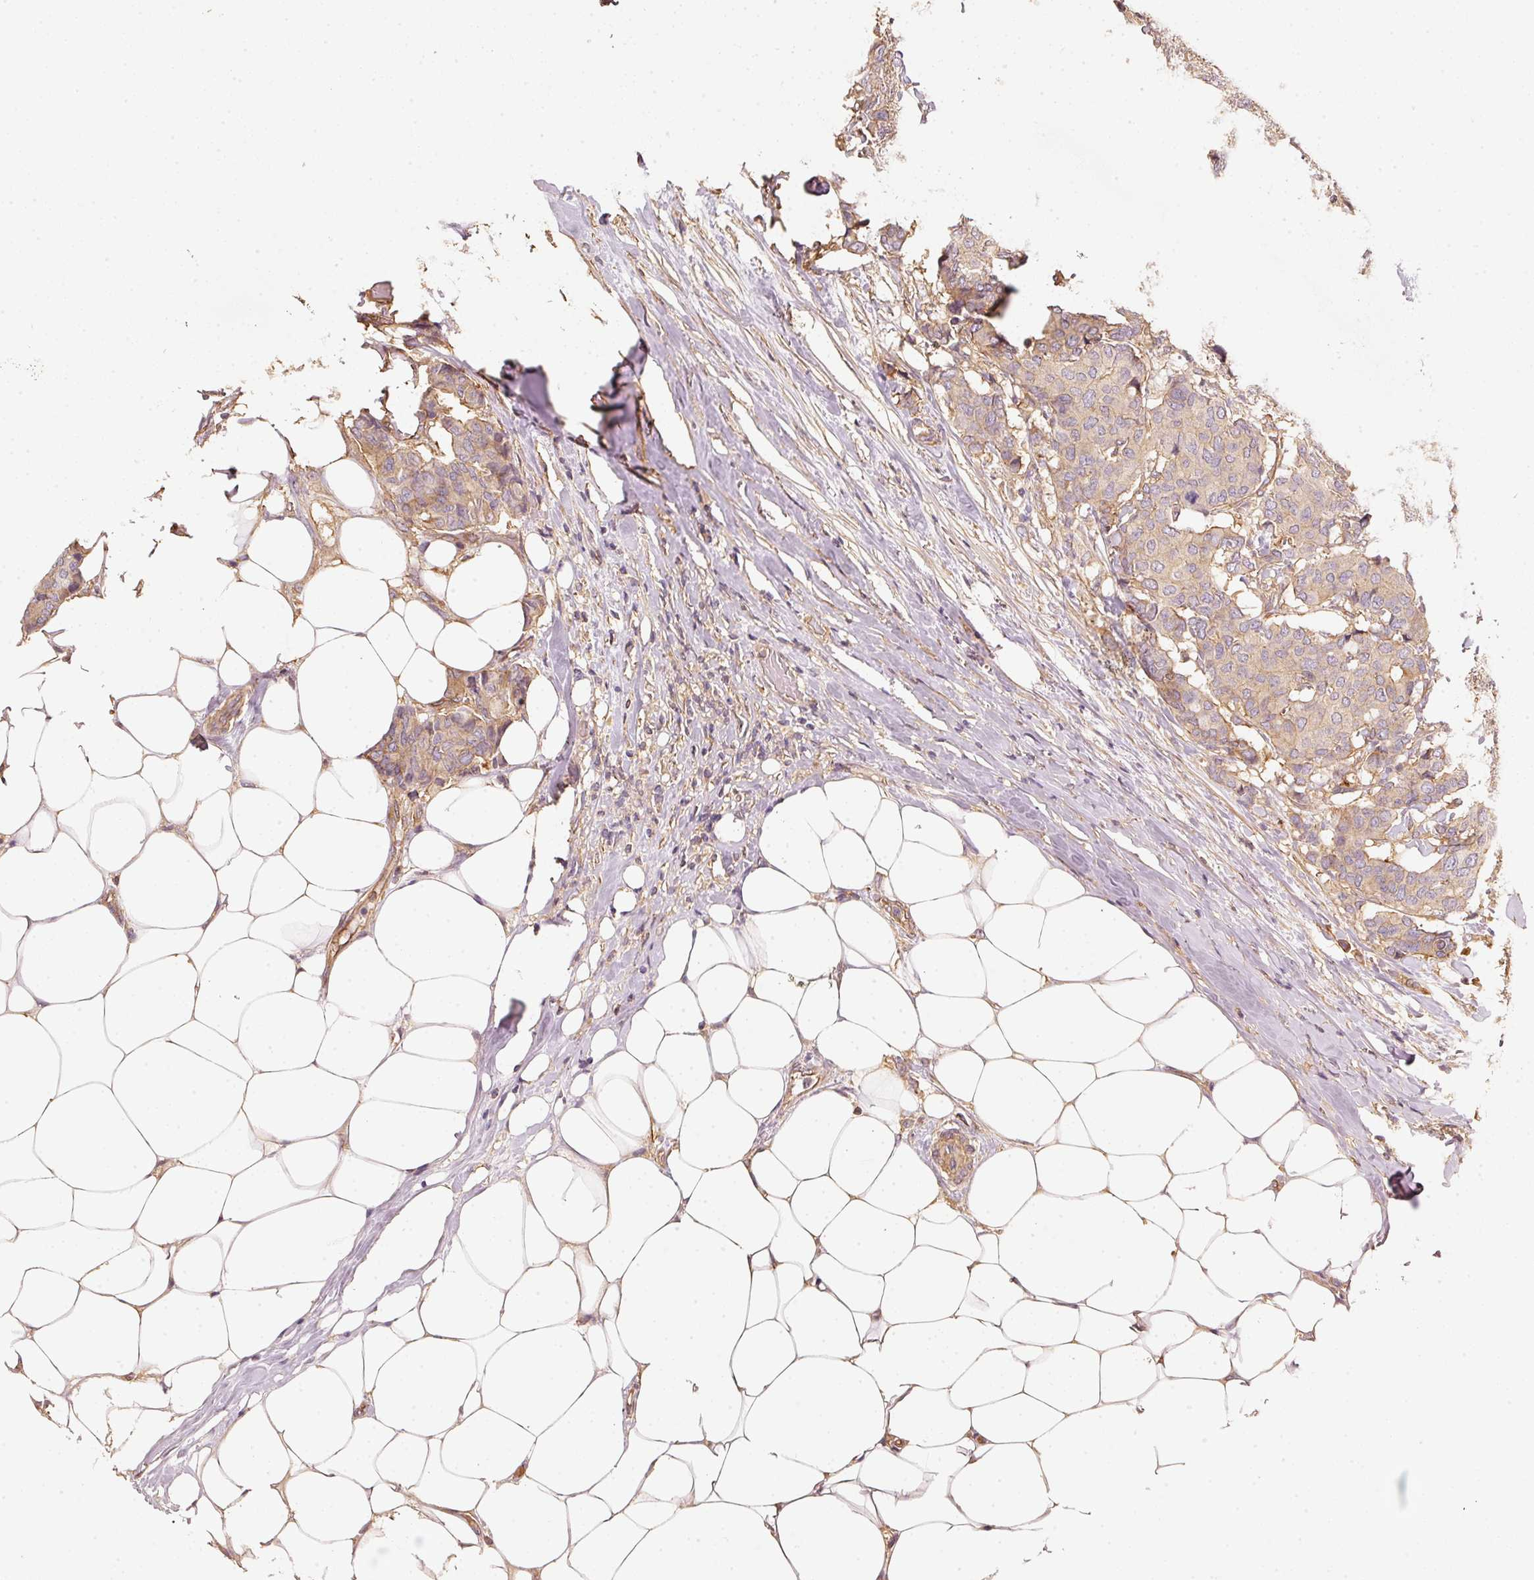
{"staining": {"intensity": "weak", "quantity": ">75%", "location": "cytoplasmic/membranous"}, "tissue": "breast cancer", "cell_type": "Tumor cells", "image_type": "cancer", "snomed": [{"axis": "morphology", "description": "Duct carcinoma"}, {"axis": "topography", "description": "Breast"}], "caption": "Immunohistochemistry (IHC) histopathology image of neoplastic tissue: human breast cancer (invasive ductal carcinoma) stained using immunohistochemistry (IHC) reveals low levels of weak protein expression localized specifically in the cytoplasmic/membranous of tumor cells, appearing as a cytoplasmic/membranous brown color.", "gene": "CEP95", "patient": {"sex": "female", "age": 75}}